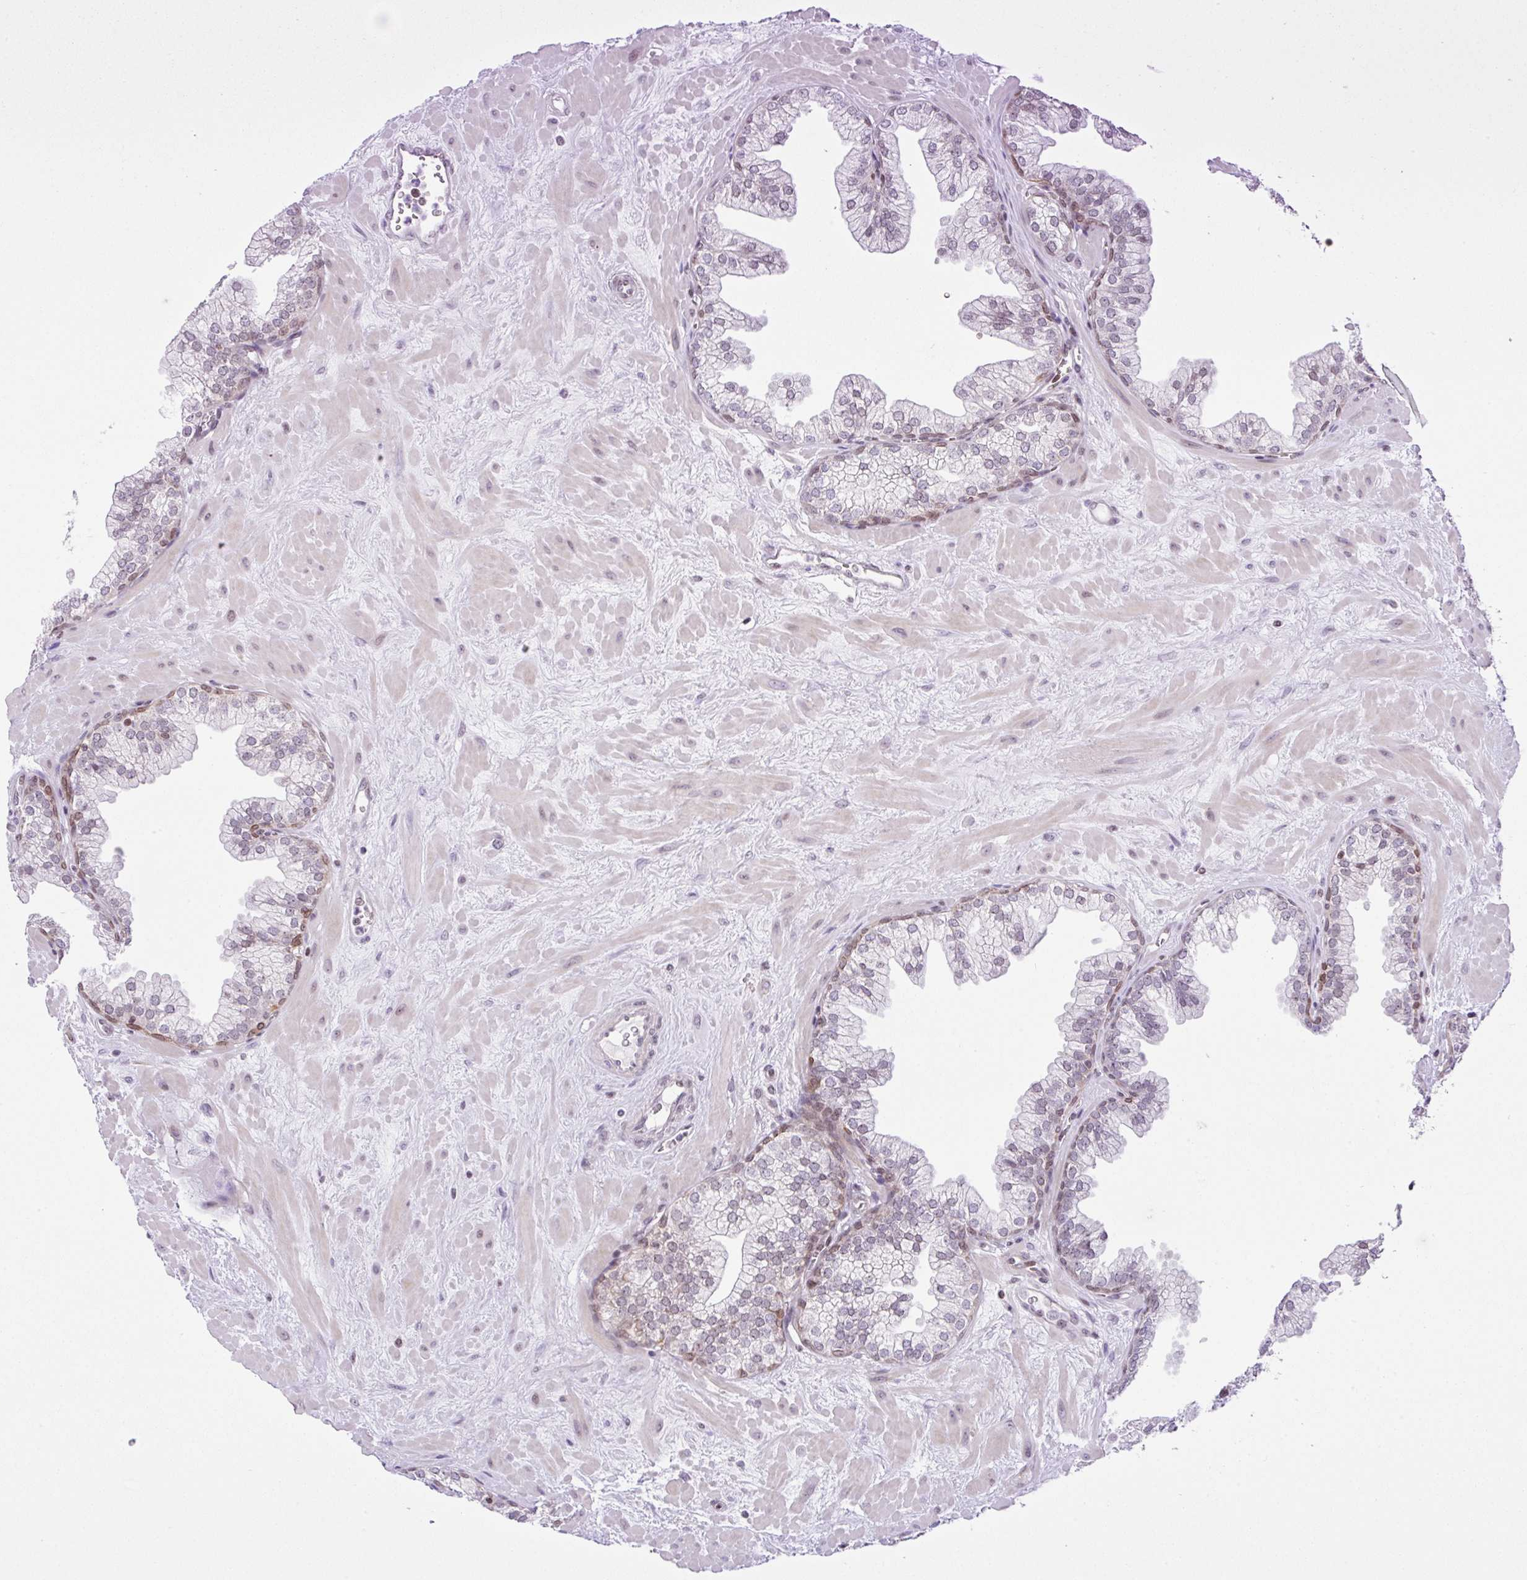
{"staining": {"intensity": "moderate", "quantity": "<25%", "location": "cytoplasmic/membranous,nuclear"}, "tissue": "prostate", "cell_type": "Glandular cells", "image_type": "normal", "snomed": [{"axis": "morphology", "description": "Normal tissue, NOS"}, {"axis": "topography", "description": "Prostate"}, {"axis": "topography", "description": "Peripheral nerve tissue"}], "caption": "The image reveals immunohistochemical staining of normal prostate. There is moderate cytoplasmic/membranous,nuclear expression is seen in approximately <25% of glandular cells.", "gene": "CCDC137", "patient": {"sex": "male", "age": 61}}